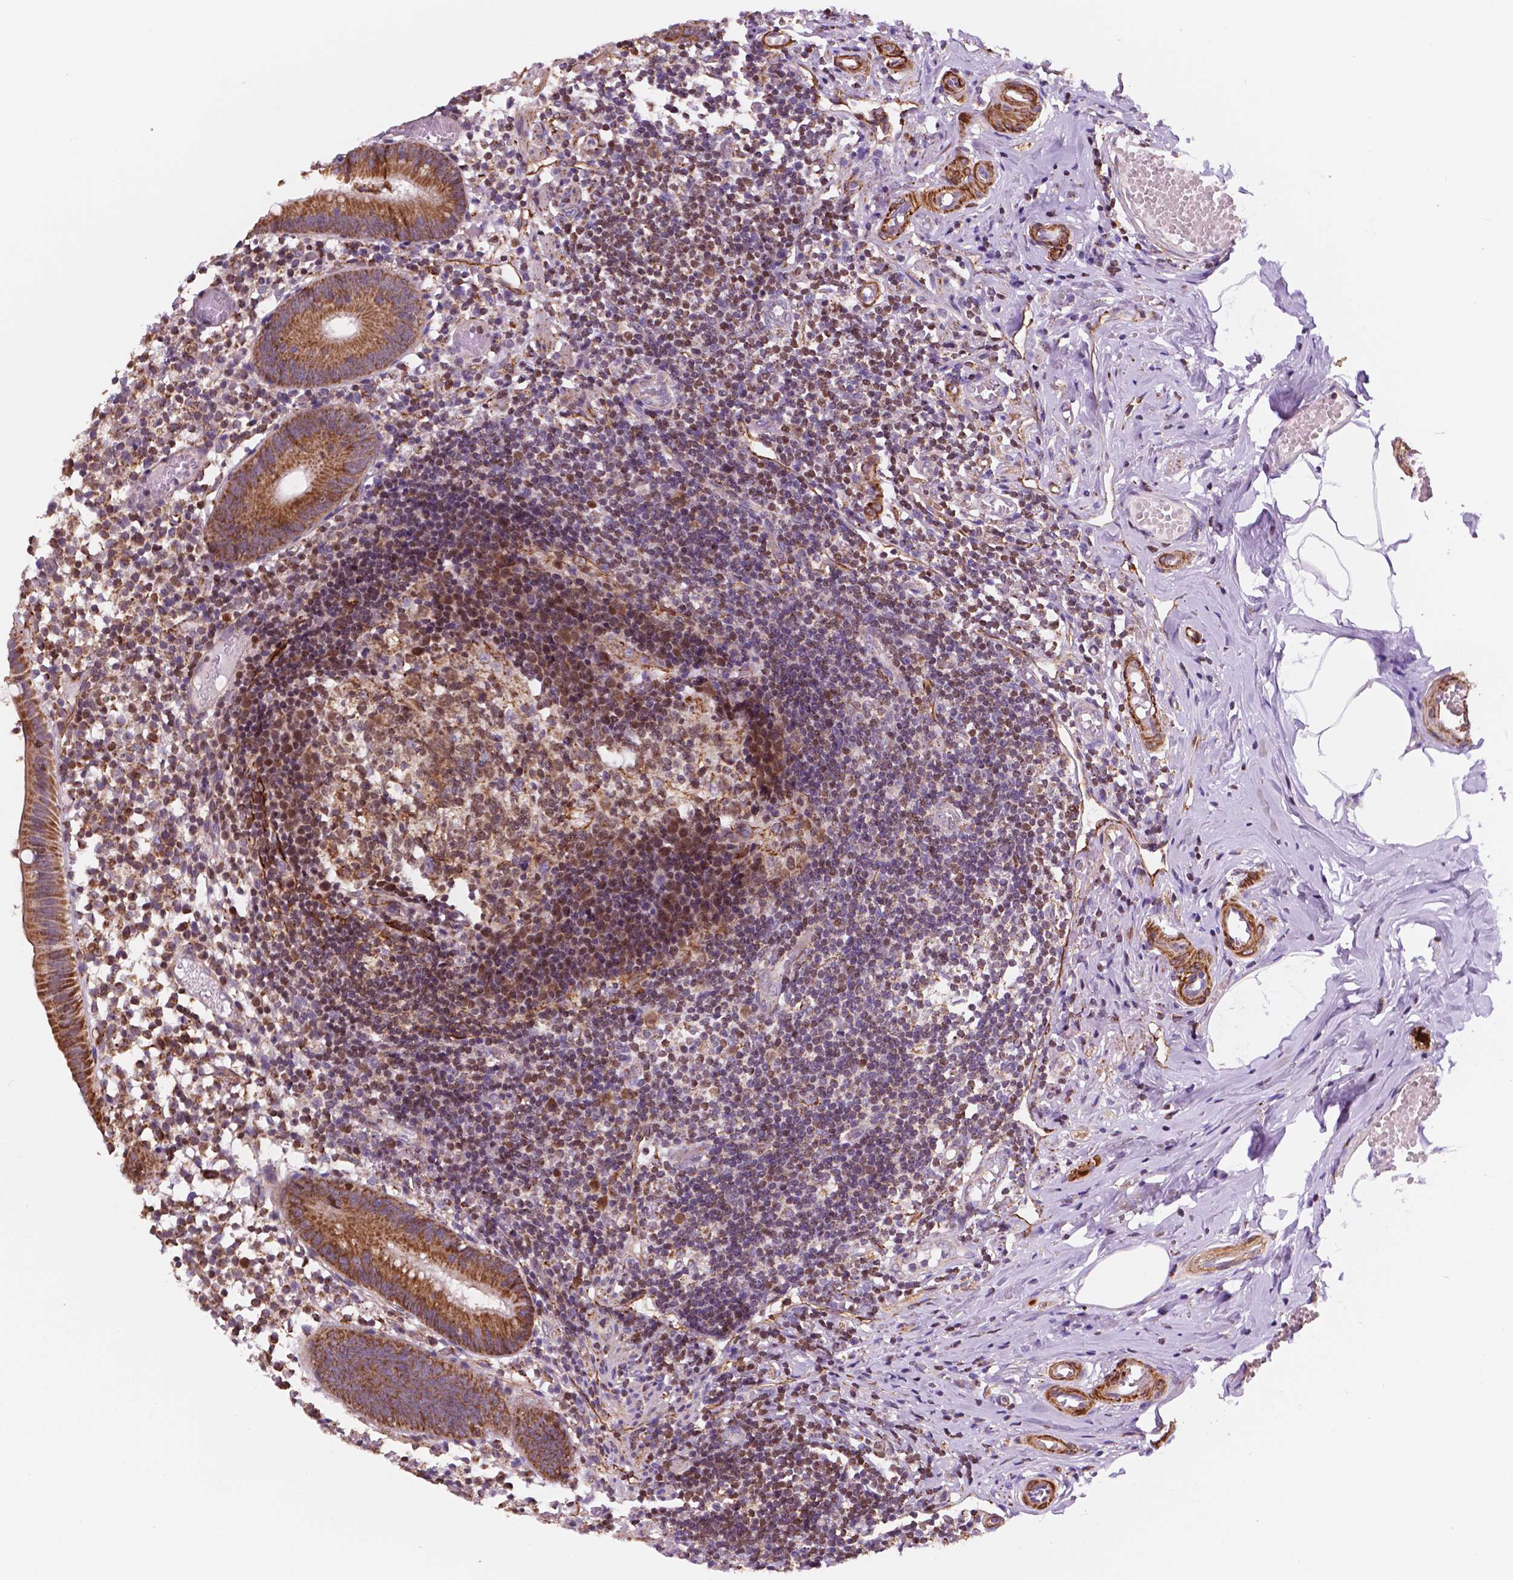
{"staining": {"intensity": "strong", "quantity": ">75%", "location": "cytoplasmic/membranous"}, "tissue": "appendix", "cell_type": "Glandular cells", "image_type": "normal", "snomed": [{"axis": "morphology", "description": "Normal tissue, NOS"}, {"axis": "topography", "description": "Appendix"}], "caption": "About >75% of glandular cells in normal human appendix demonstrate strong cytoplasmic/membranous protein expression as visualized by brown immunohistochemical staining.", "gene": "GEMIN4", "patient": {"sex": "female", "age": 32}}